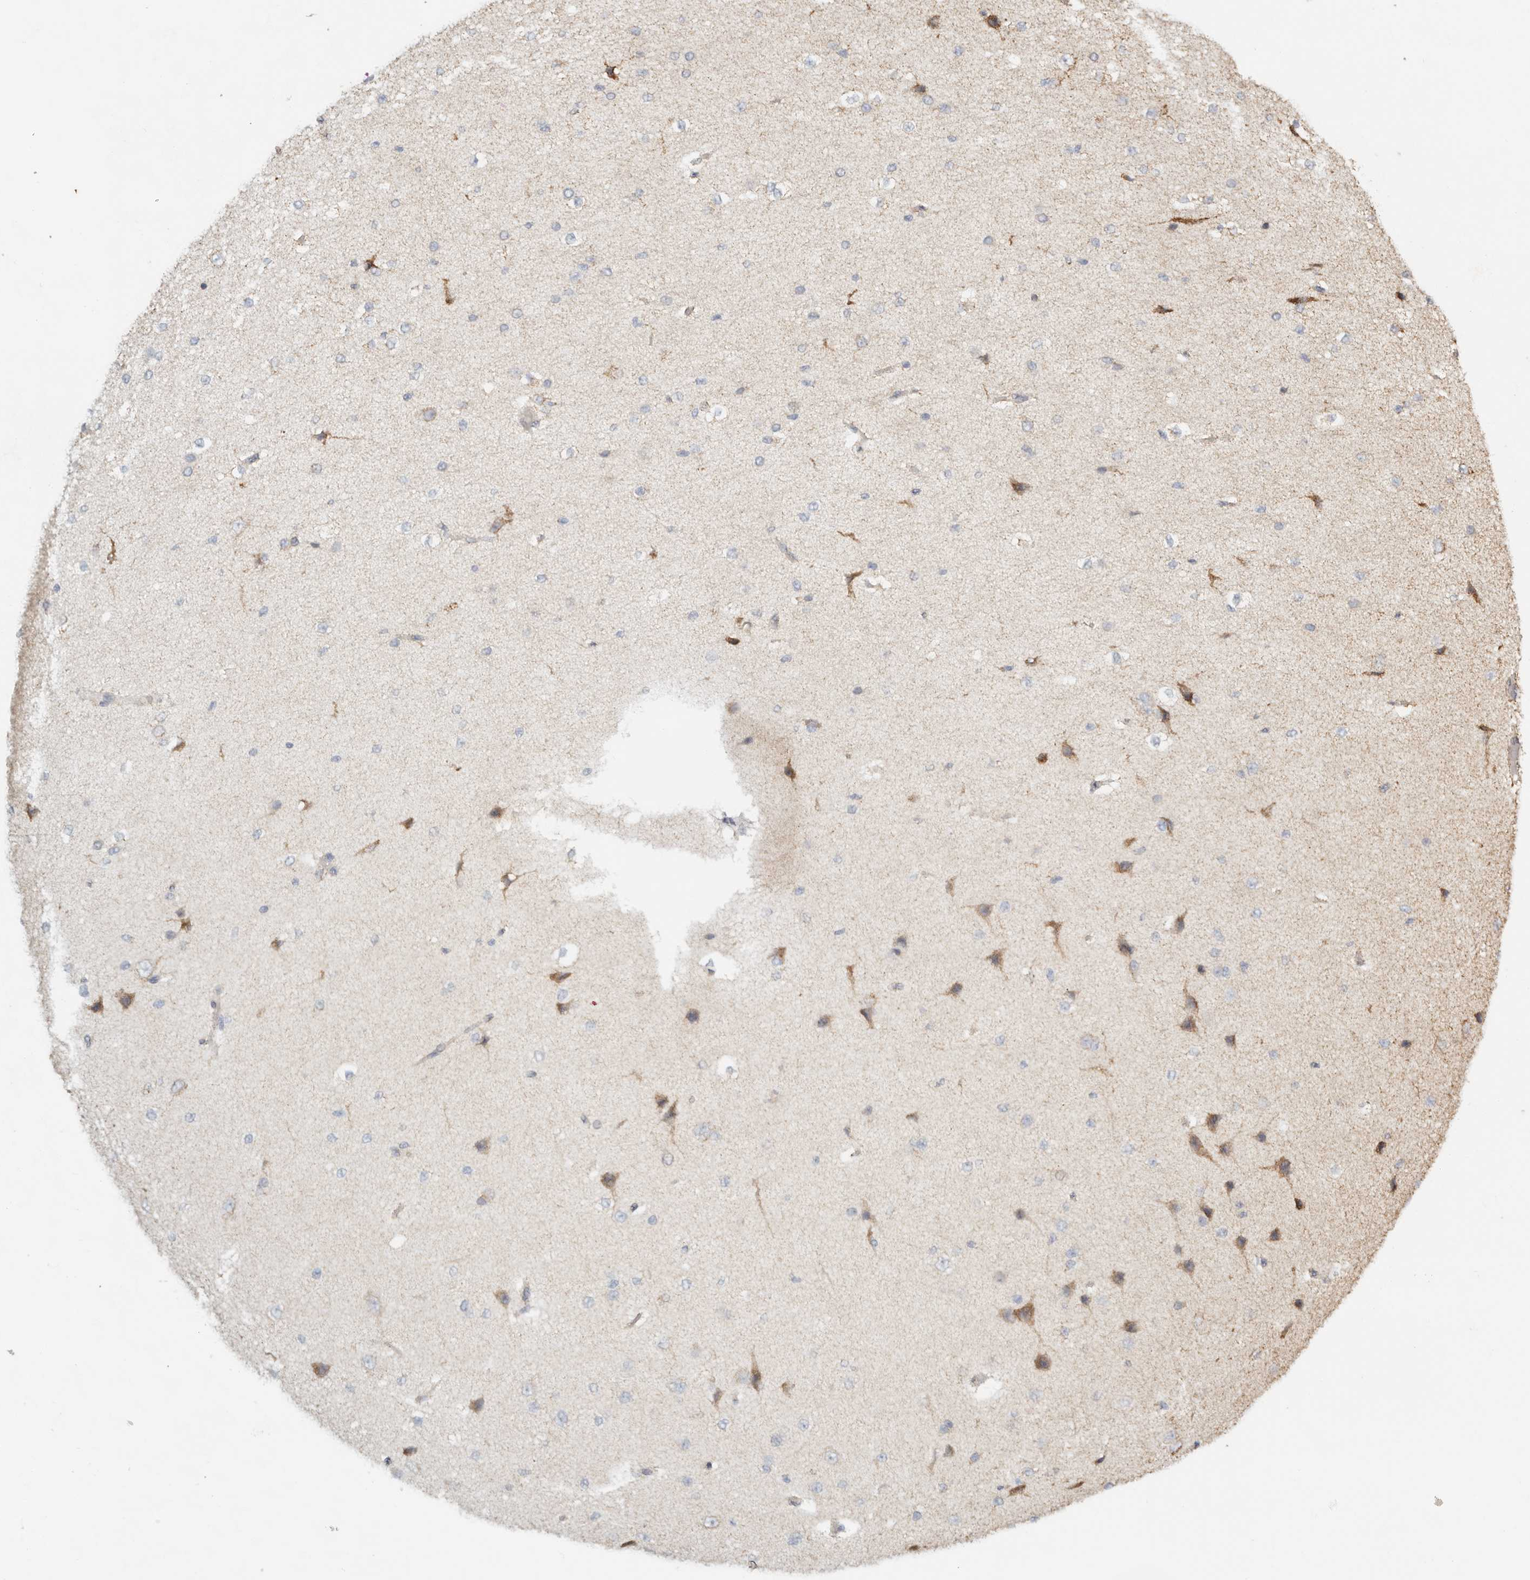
{"staining": {"intensity": "negative", "quantity": "none", "location": "none"}, "tissue": "cerebral cortex", "cell_type": "Endothelial cells", "image_type": "normal", "snomed": [{"axis": "morphology", "description": "Normal tissue, NOS"}, {"axis": "morphology", "description": "Developmental malformation"}, {"axis": "topography", "description": "Cerebral cortex"}], "caption": "Unremarkable cerebral cortex was stained to show a protein in brown. There is no significant expression in endothelial cells. Nuclei are stained in blue.", "gene": "KDF1", "patient": {"sex": "female", "age": 30}}